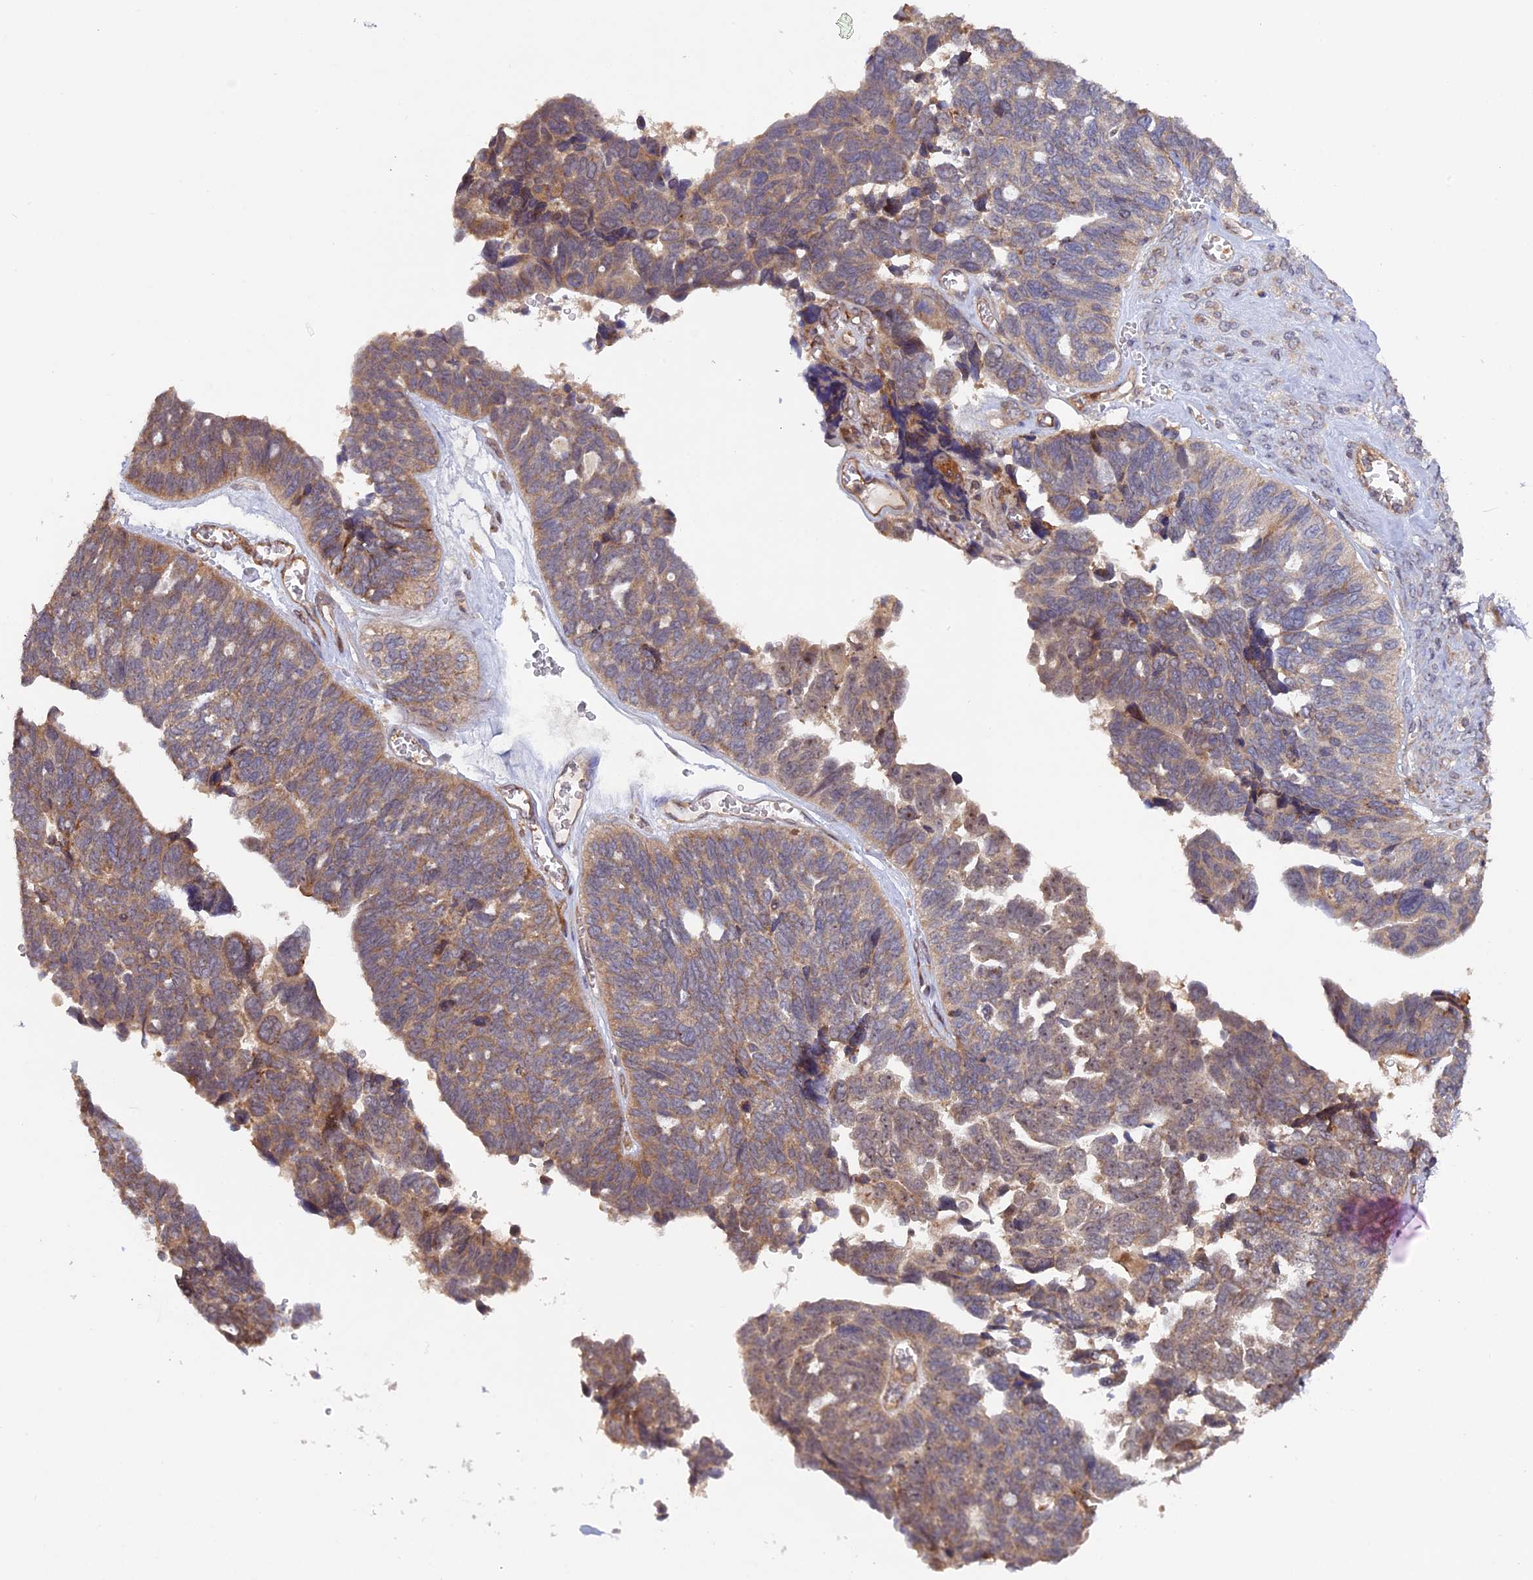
{"staining": {"intensity": "moderate", "quantity": ">75%", "location": "cytoplasmic/membranous,nuclear"}, "tissue": "ovarian cancer", "cell_type": "Tumor cells", "image_type": "cancer", "snomed": [{"axis": "morphology", "description": "Cystadenocarcinoma, serous, NOS"}, {"axis": "topography", "description": "Ovary"}], "caption": "Tumor cells display medium levels of moderate cytoplasmic/membranous and nuclear positivity in about >75% of cells in ovarian cancer.", "gene": "FERMT1", "patient": {"sex": "female", "age": 79}}